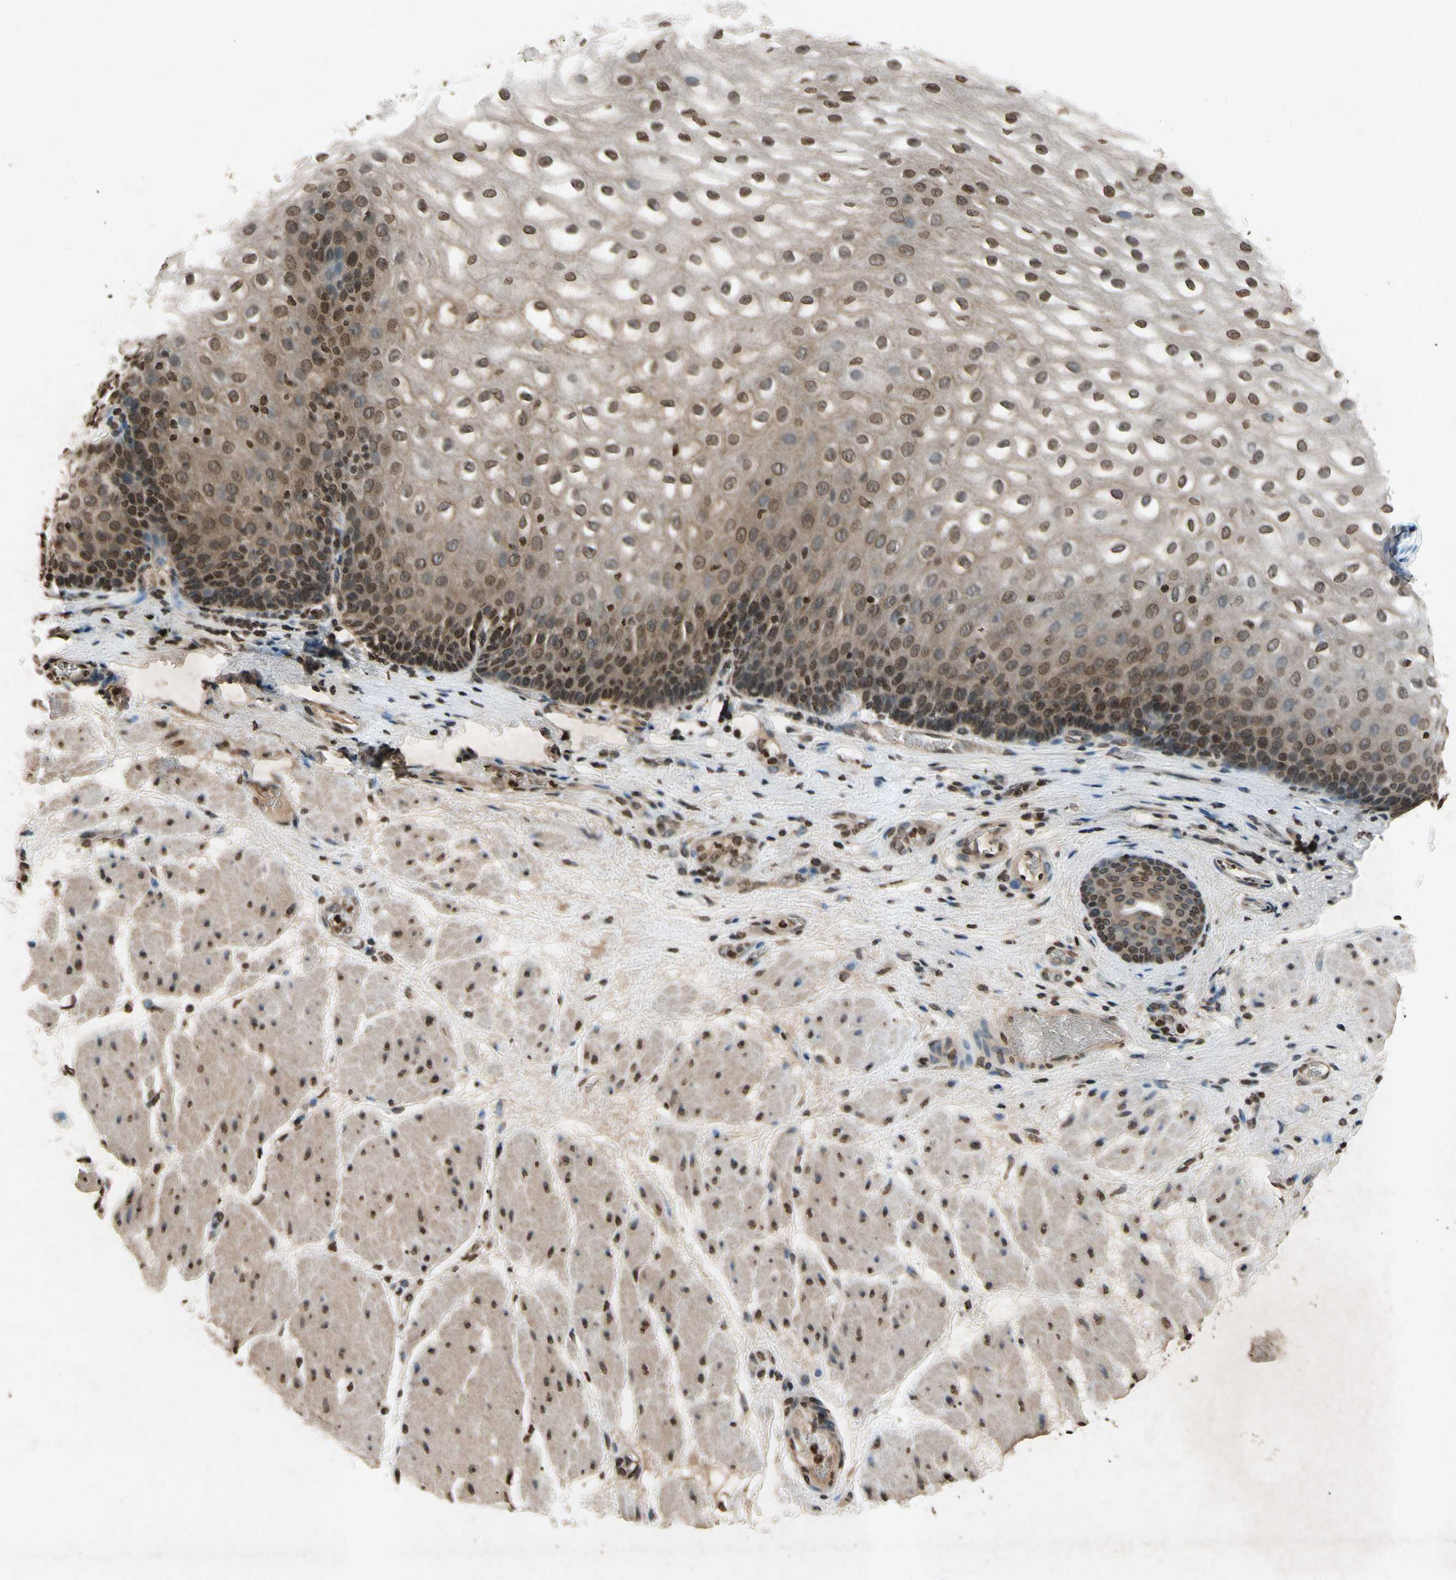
{"staining": {"intensity": "moderate", "quantity": ">75%", "location": "cytoplasmic/membranous,nuclear"}, "tissue": "esophagus", "cell_type": "Squamous epithelial cells", "image_type": "normal", "snomed": [{"axis": "morphology", "description": "Normal tissue, NOS"}, {"axis": "topography", "description": "Esophagus"}], "caption": "Brown immunohistochemical staining in unremarkable esophagus exhibits moderate cytoplasmic/membranous,nuclear expression in about >75% of squamous epithelial cells.", "gene": "HOXB3", "patient": {"sex": "male", "age": 48}}